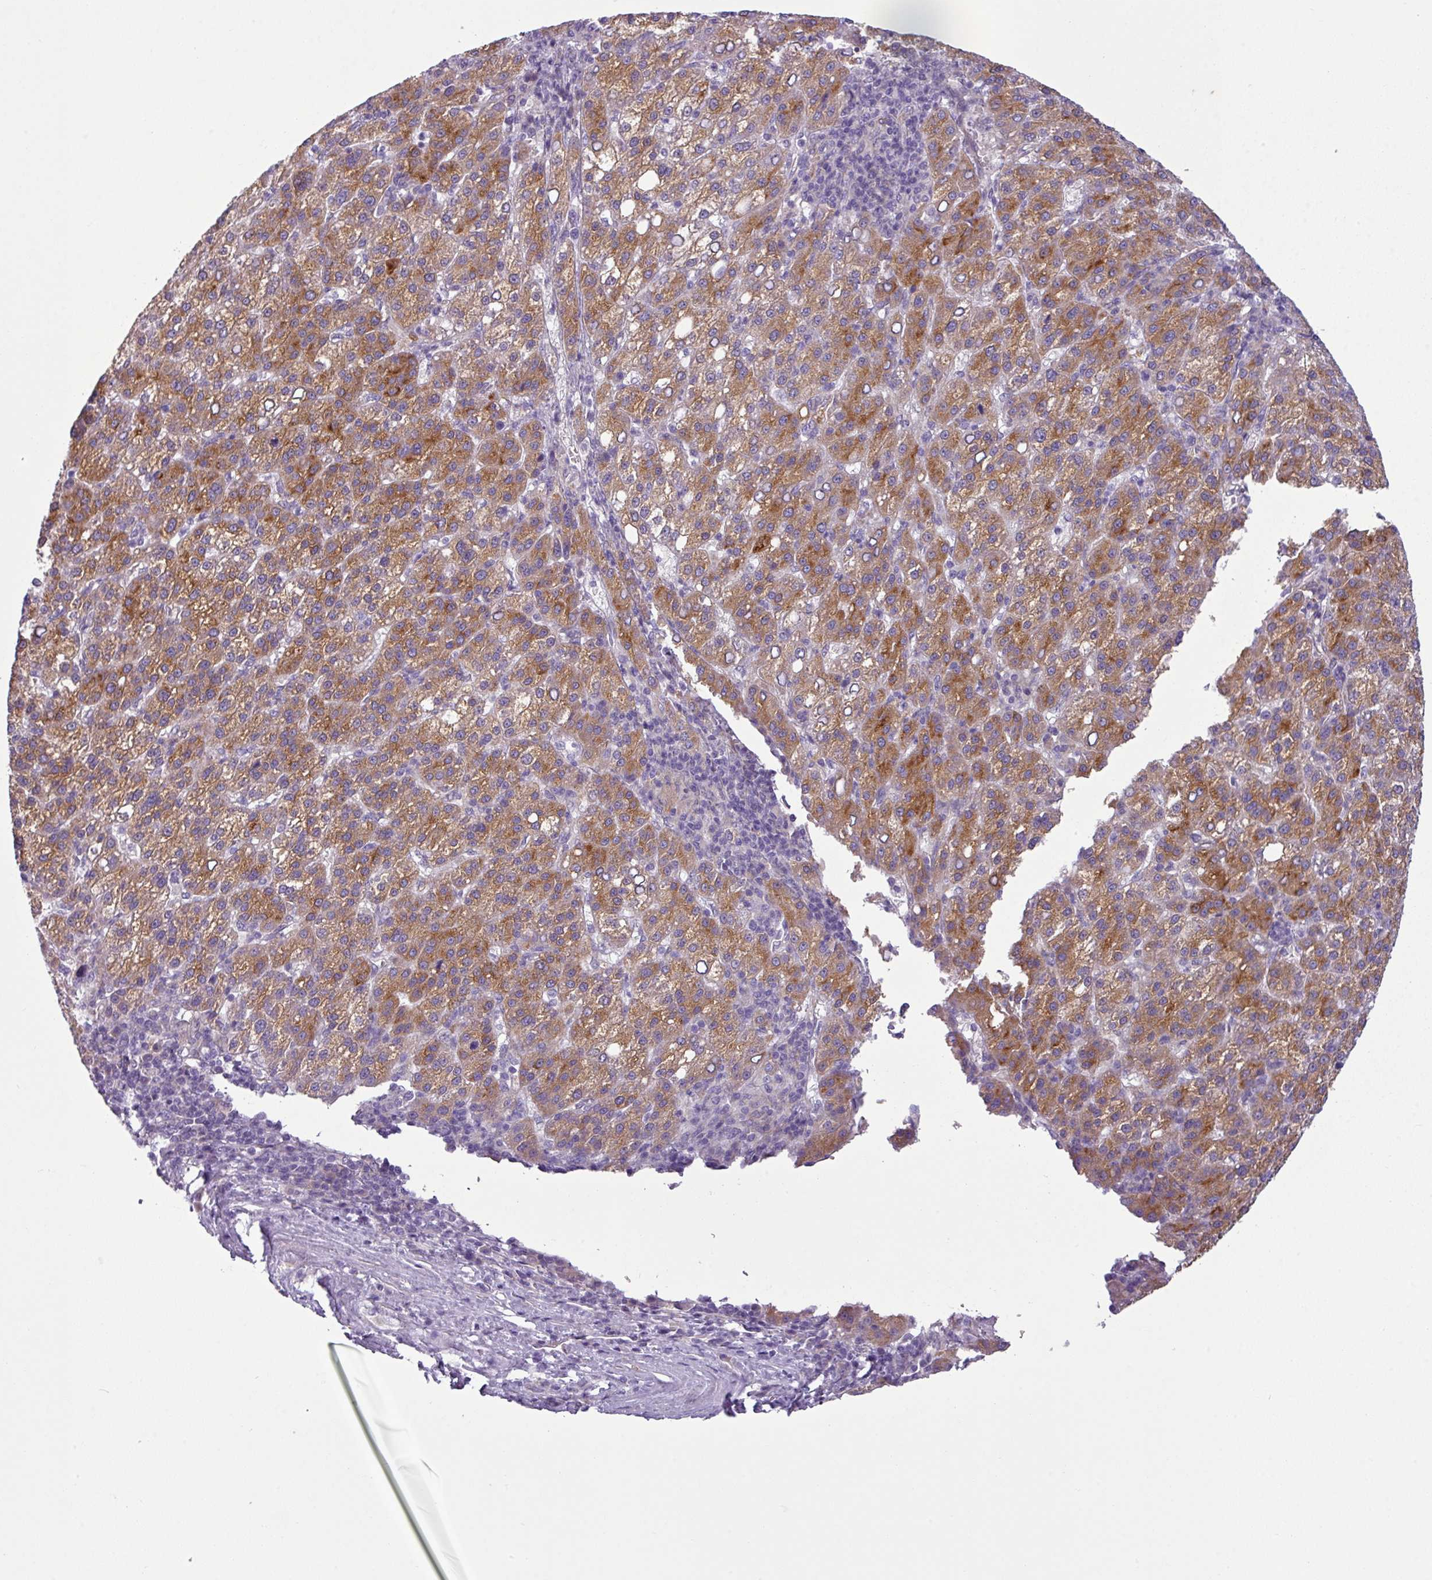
{"staining": {"intensity": "moderate", "quantity": ">75%", "location": "cytoplasmic/membranous"}, "tissue": "liver cancer", "cell_type": "Tumor cells", "image_type": "cancer", "snomed": [{"axis": "morphology", "description": "Carcinoma, Hepatocellular, NOS"}, {"axis": "topography", "description": "Liver"}], "caption": "This is an image of IHC staining of liver cancer (hepatocellular carcinoma), which shows moderate expression in the cytoplasmic/membranous of tumor cells.", "gene": "TOR1AIP2", "patient": {"sex": "female", "age": 58}}